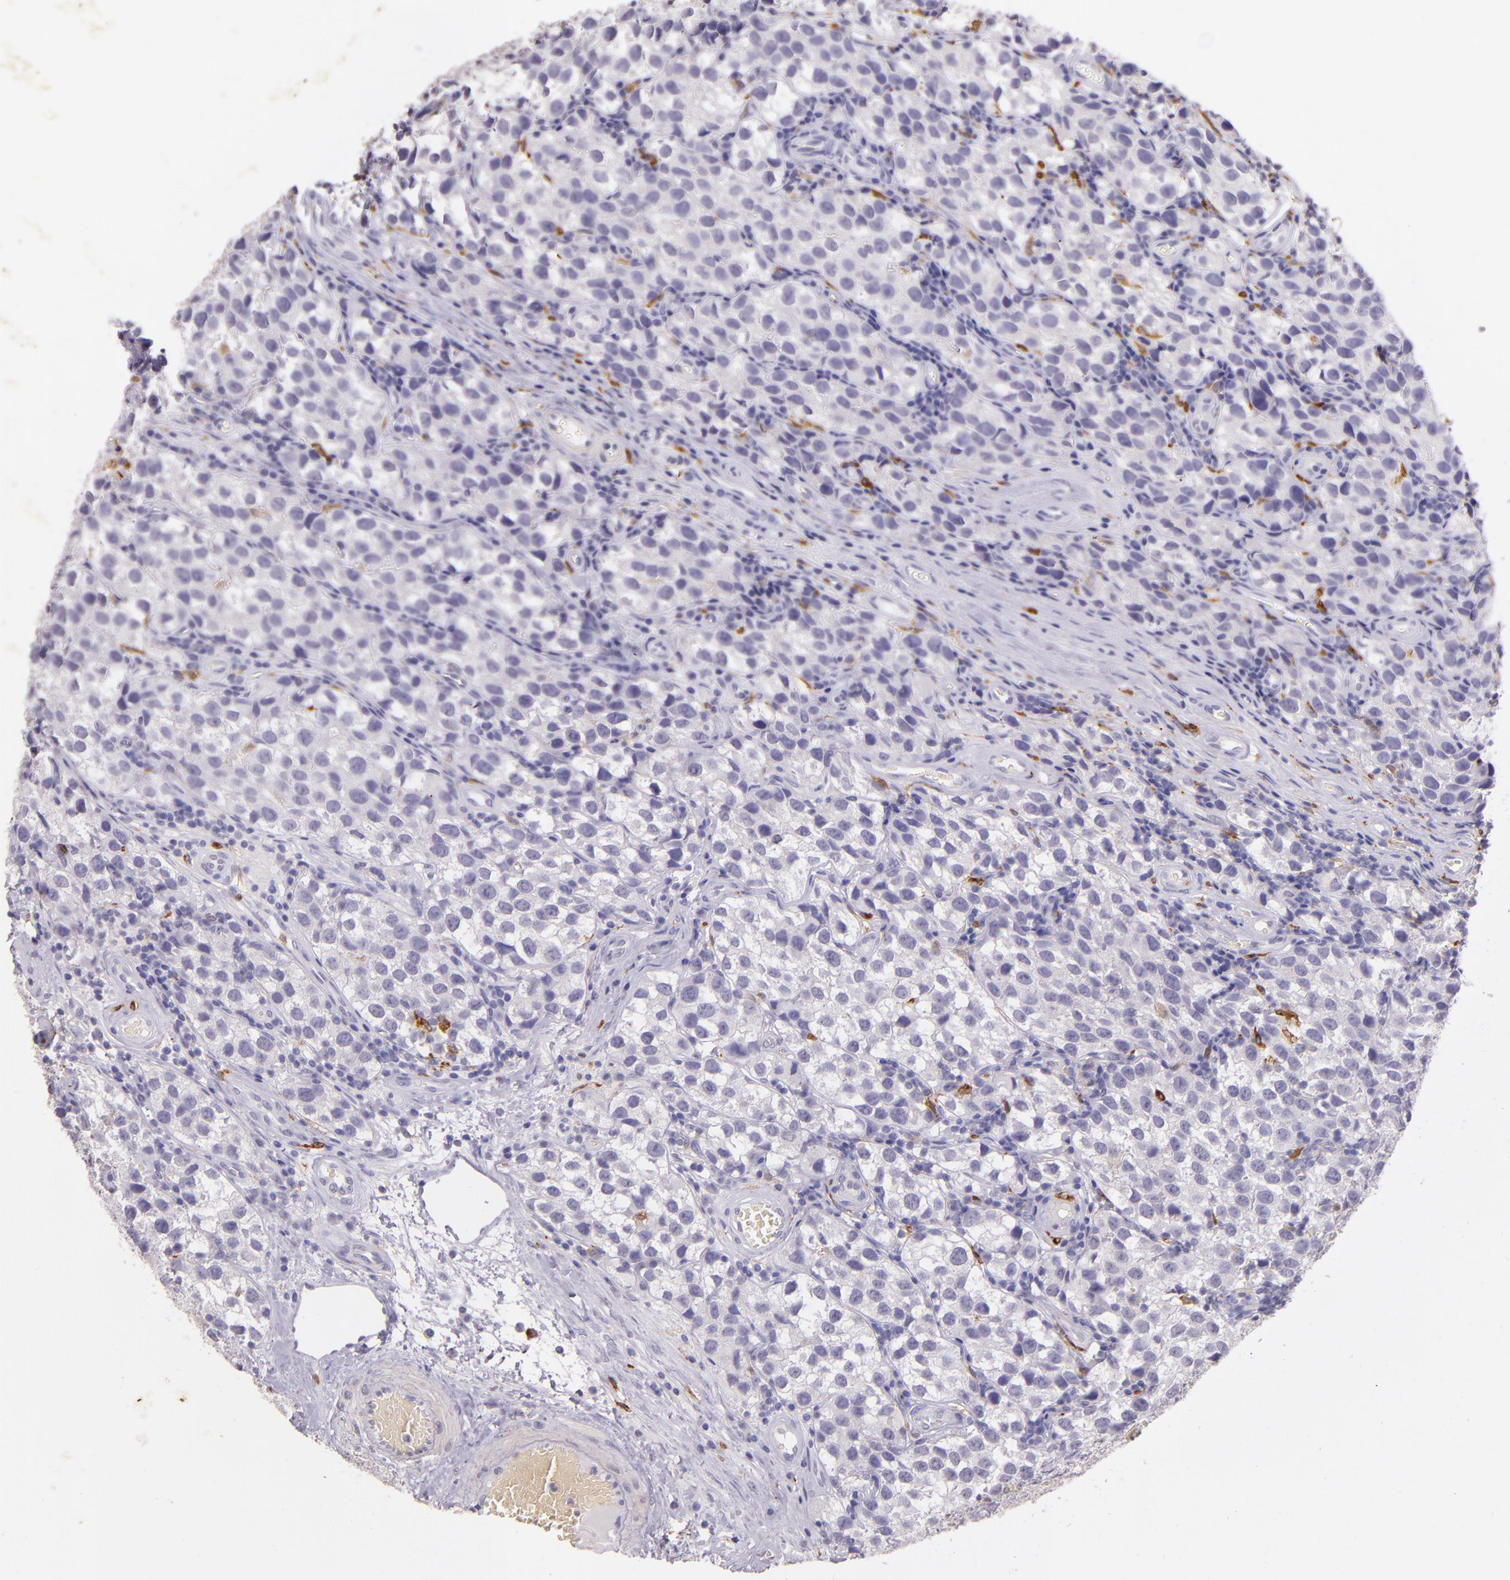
{"staining": {"intensity": "strong", "quantity": "<25%", "location": "cytoplasmic/membranous"}, "tissue": "testis cancer", "cell_type": "Tumor cells", "image_type": "cancer", "snomed": [{"axis": "morphology", "description": "Seminoma, NOS"}, {"axis": "topography", "description": "Testis"}], "caption": "IHC micrograph of testis cancer stained for a protein (brown), which shows medium levels of strong cytoplasmic/membranous staining in approximately <25% of tumor cells.", "gene": "RTN1", "patient": {"sex": "male", "age": 39}}